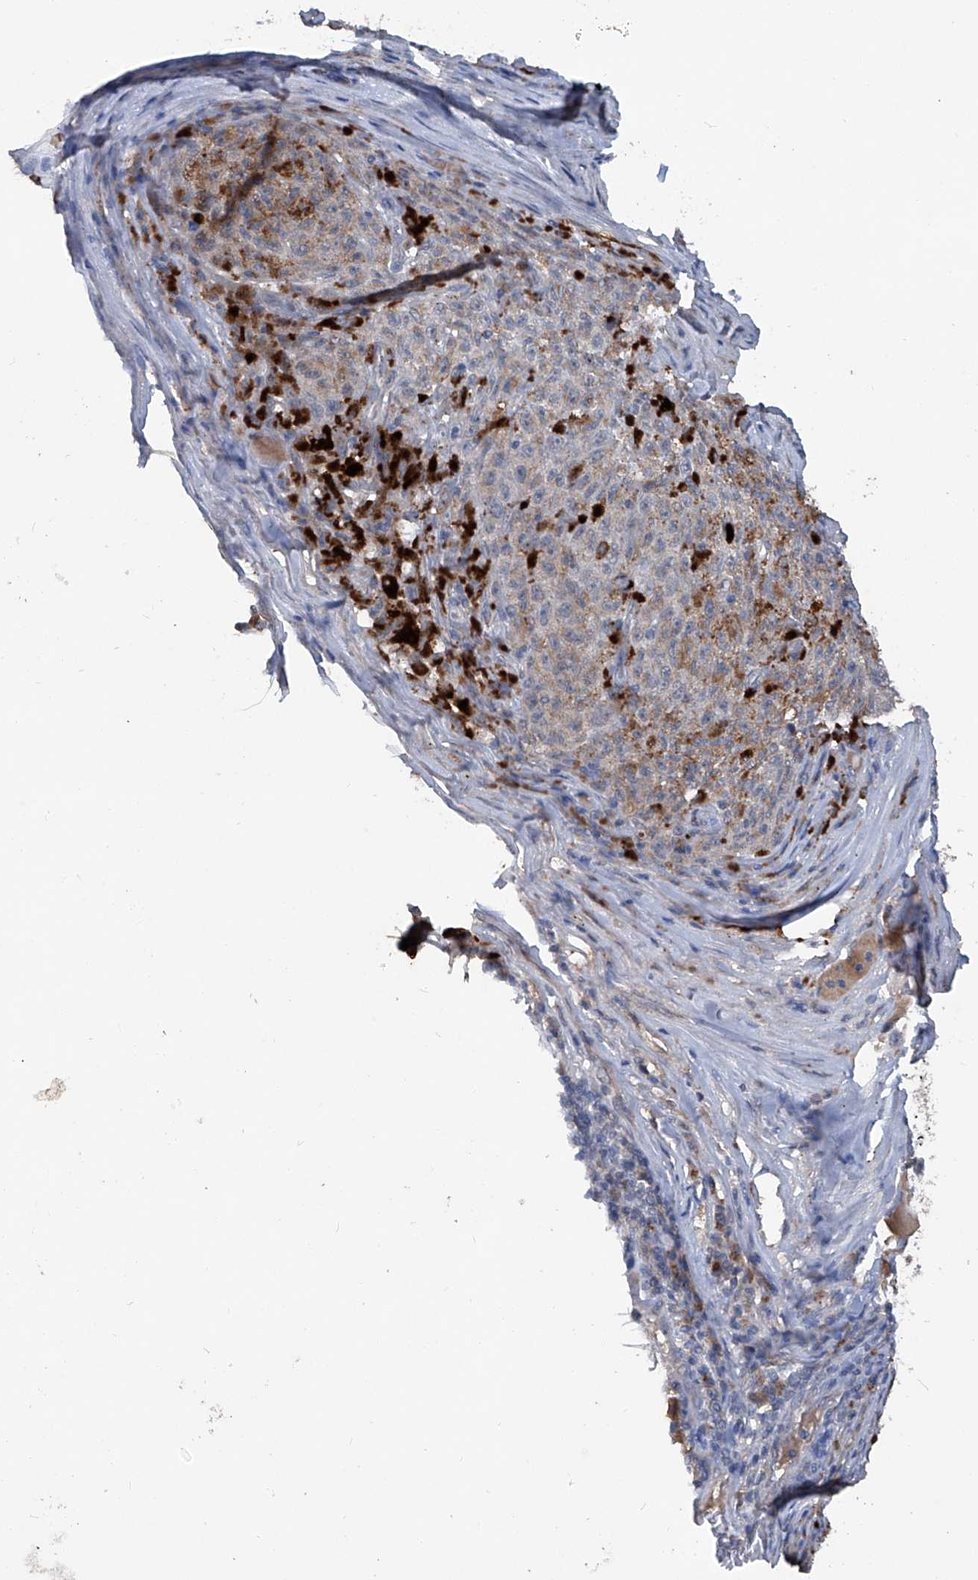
{"staining": {"intensity": "negative", "quantity": "none", "location": "none"}, "tissue": "melanoma", "cell_type": "Tumor cells", "image_type": "cancer", "snomed": [{"axis": "morphology", "description": "Malignant melanoma, NOS"}, {"axis": "topography", "description": "Skin"}], "caption": "Melanoma was stained to show a protein in brown. There is no significant staining in tumor cells.", "gene": "PCSK5", "patient": {"sex": "female", "age": 82}}